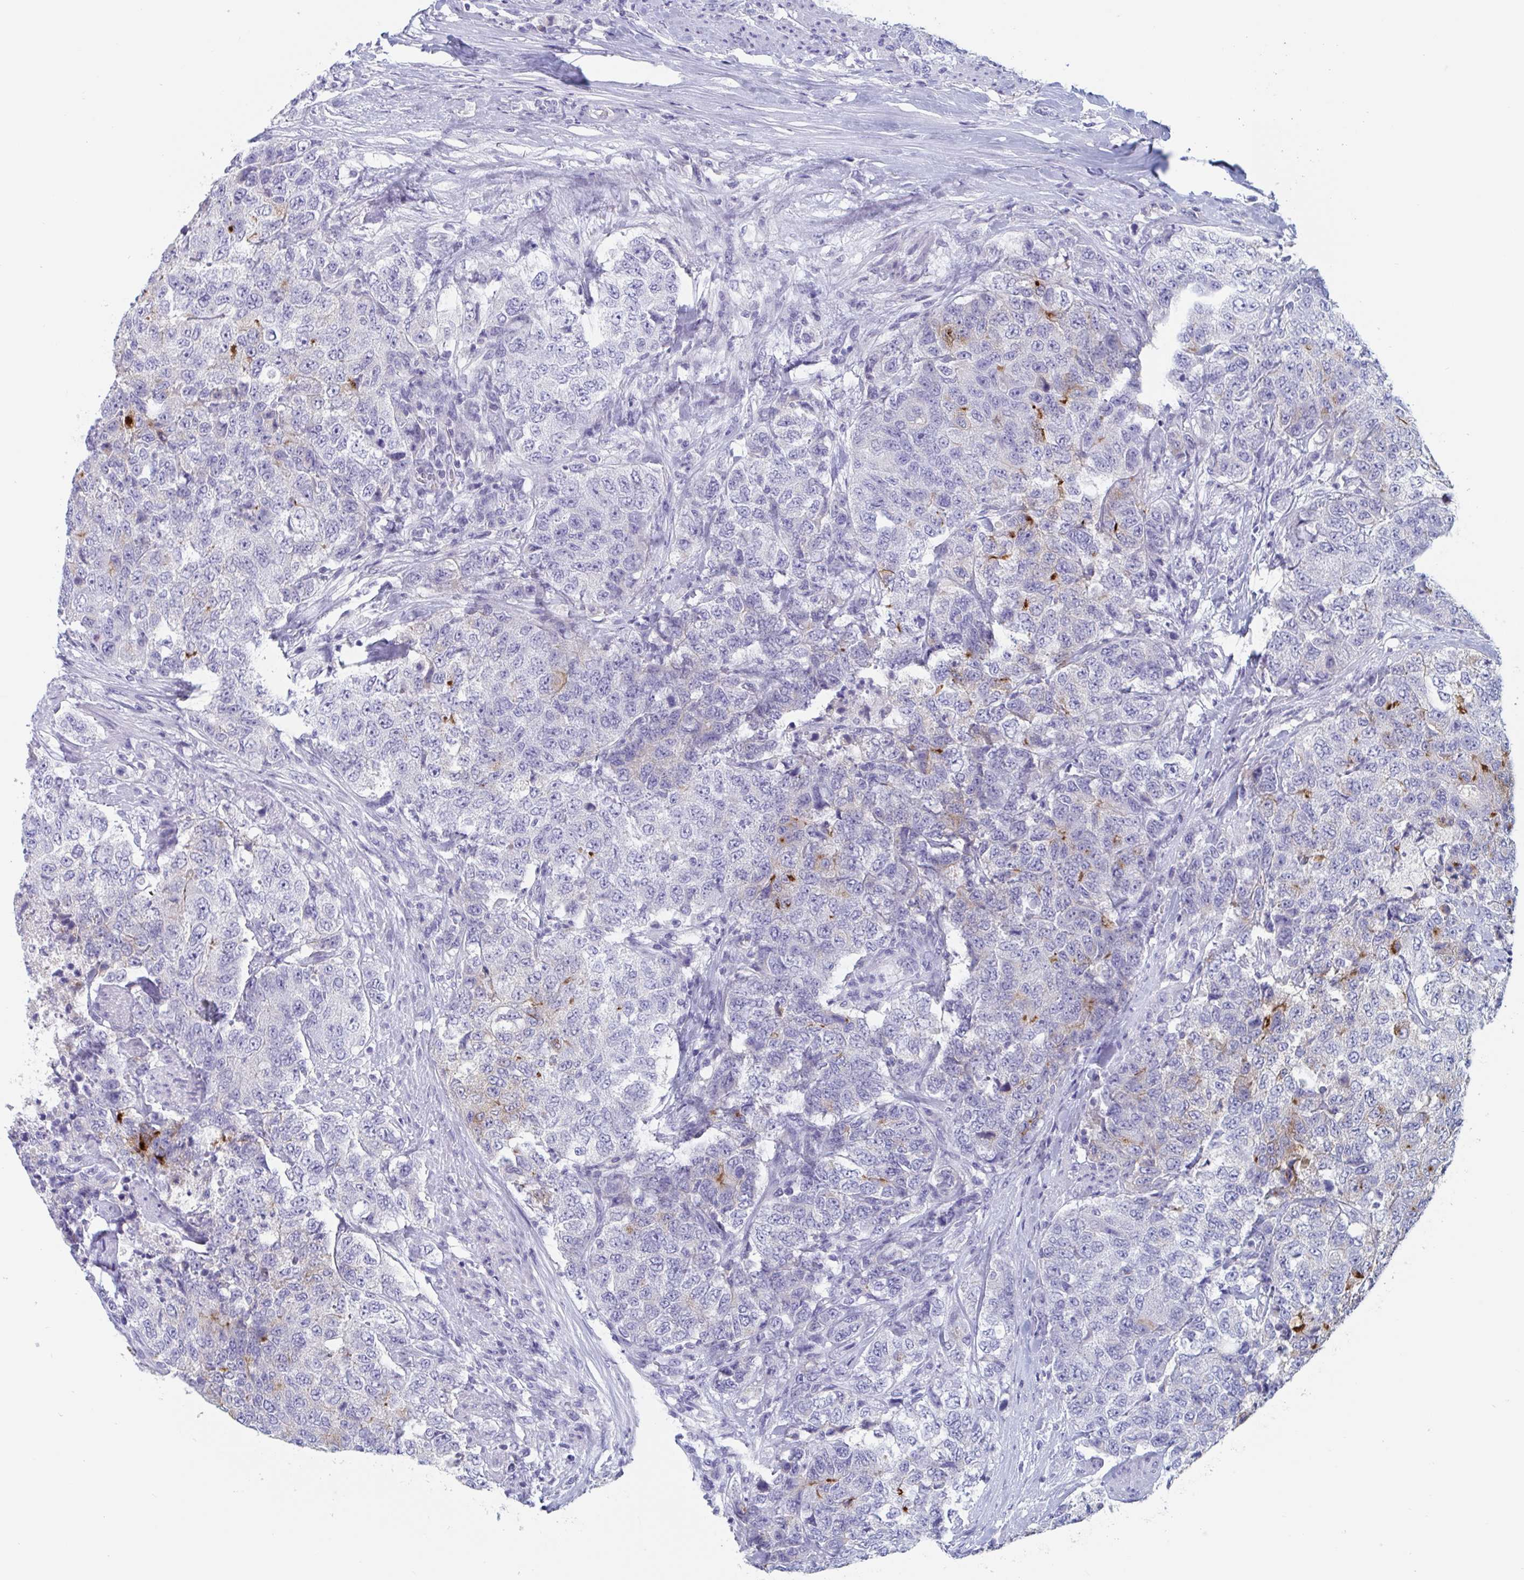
{"staining": {"intensity": "negative", "quantity": "none", "location": "none"}, "tissue": "urothelial cancer", "cell_type": "Tumor cells", "image_type": "cancer", "snomed": [{"axis": "morphology", "description": "Urothelial carcinoma, High grade"}, {"axis": "topography", "description": "Urinary bladder"}], "caption": "Human urothelial carcinoma (high-grade) stained for a protein using immunohistochemistry exhibits no positivity in tumor cells.", "gene": "DPEP3", "patient": {"sex": "female", "age": 78}}